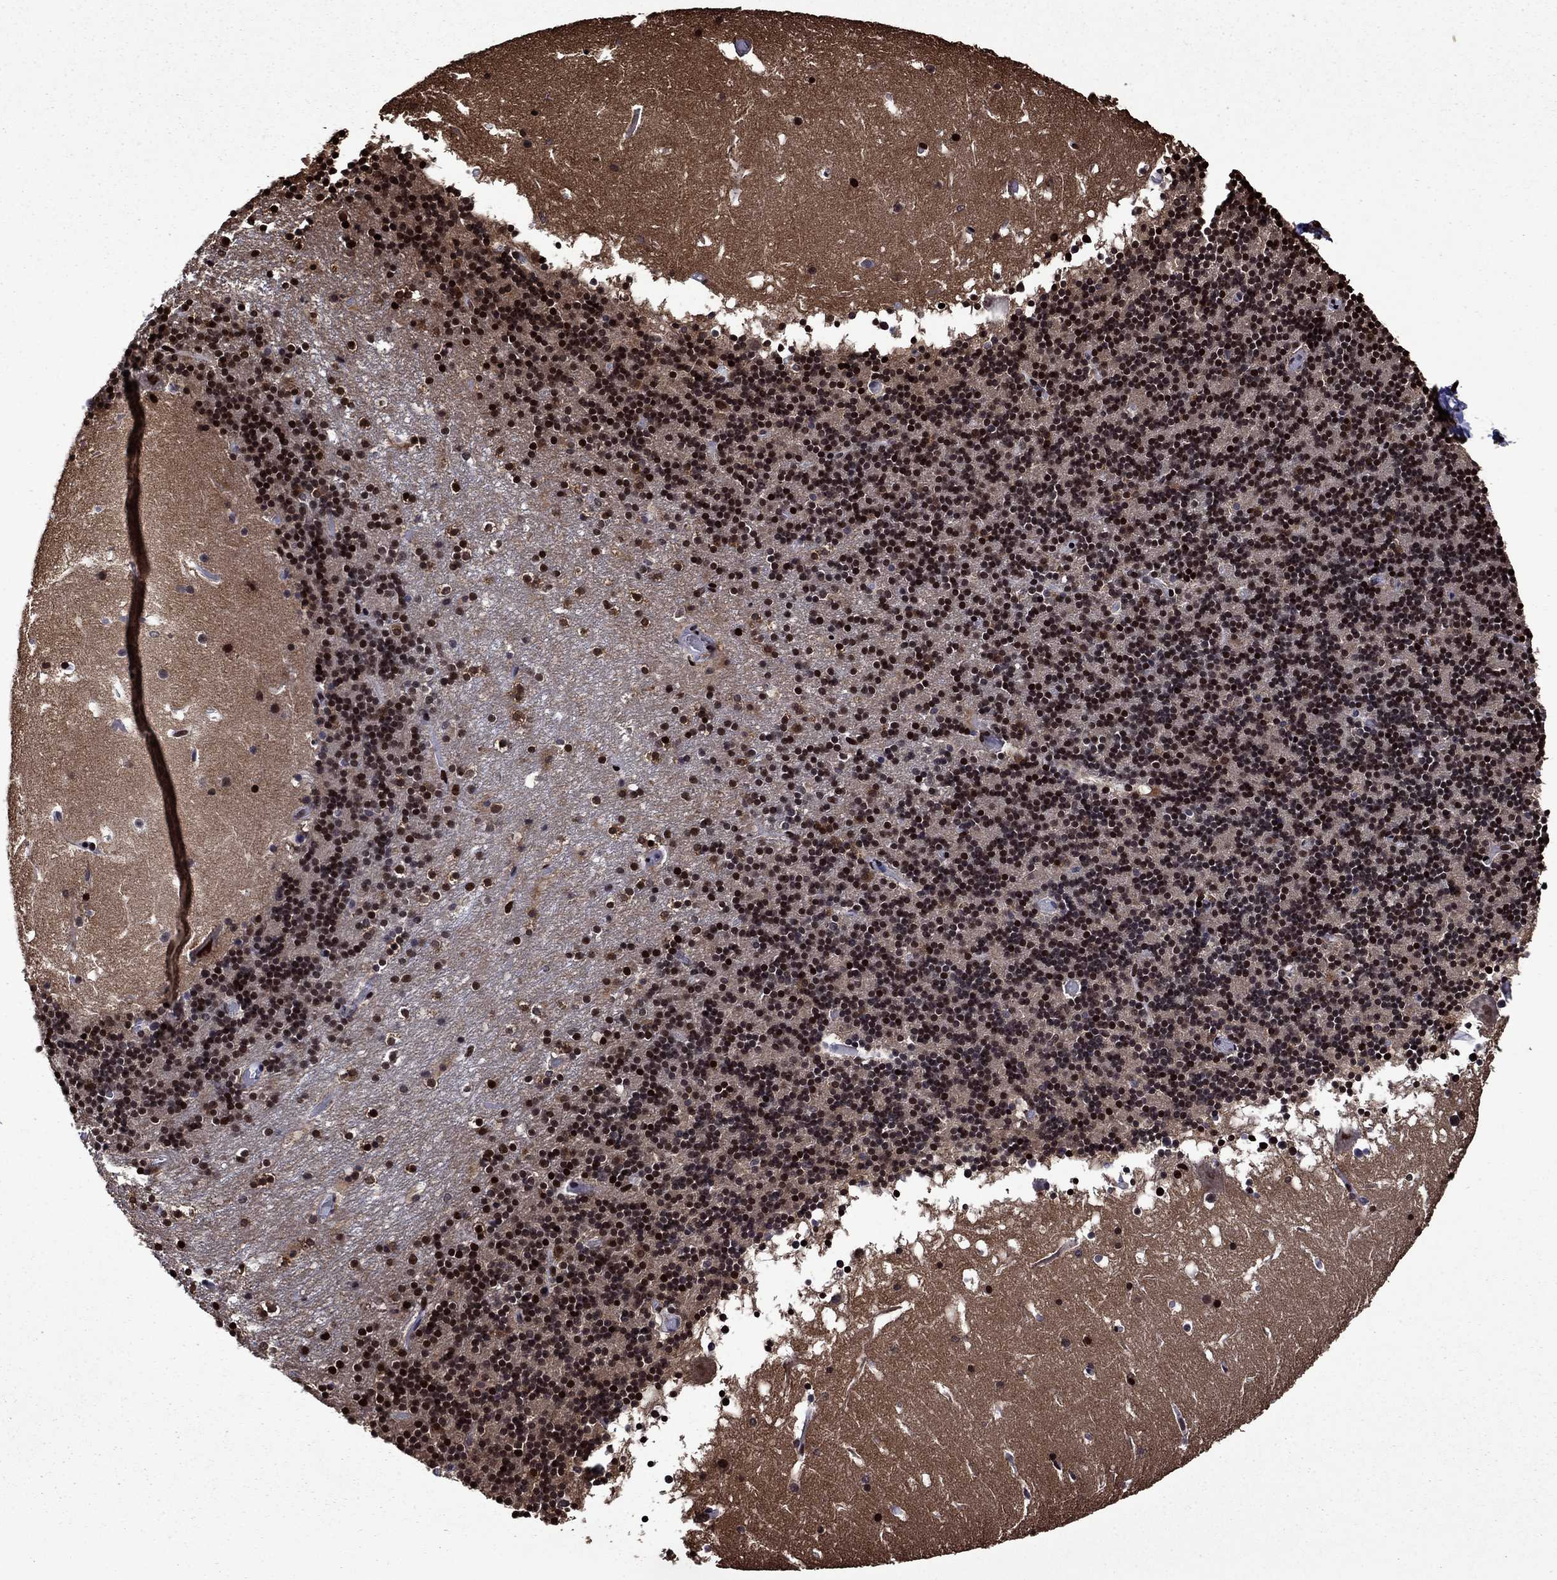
{"staining": {"intensity": "strong", "quantity": "<25%", "location": "nuclear"}, "tissue": "cerebellum", "cell_type": "Cells in granular layer", "image_type": "normal", "snomed": [{"axis": "morphology", "description": "Normal tissue, NOS"}, {"axis": "topography", "description": "Cerebellum"}], "caption": "IHC micrograph of normal human cerebellum stained for a protein (brown), which reveals medium levels of strong nuclear staining in about <25% of cells in granular layer.", "gene": "LIMK1", "patient": {"sex": "male", "age": 37}}